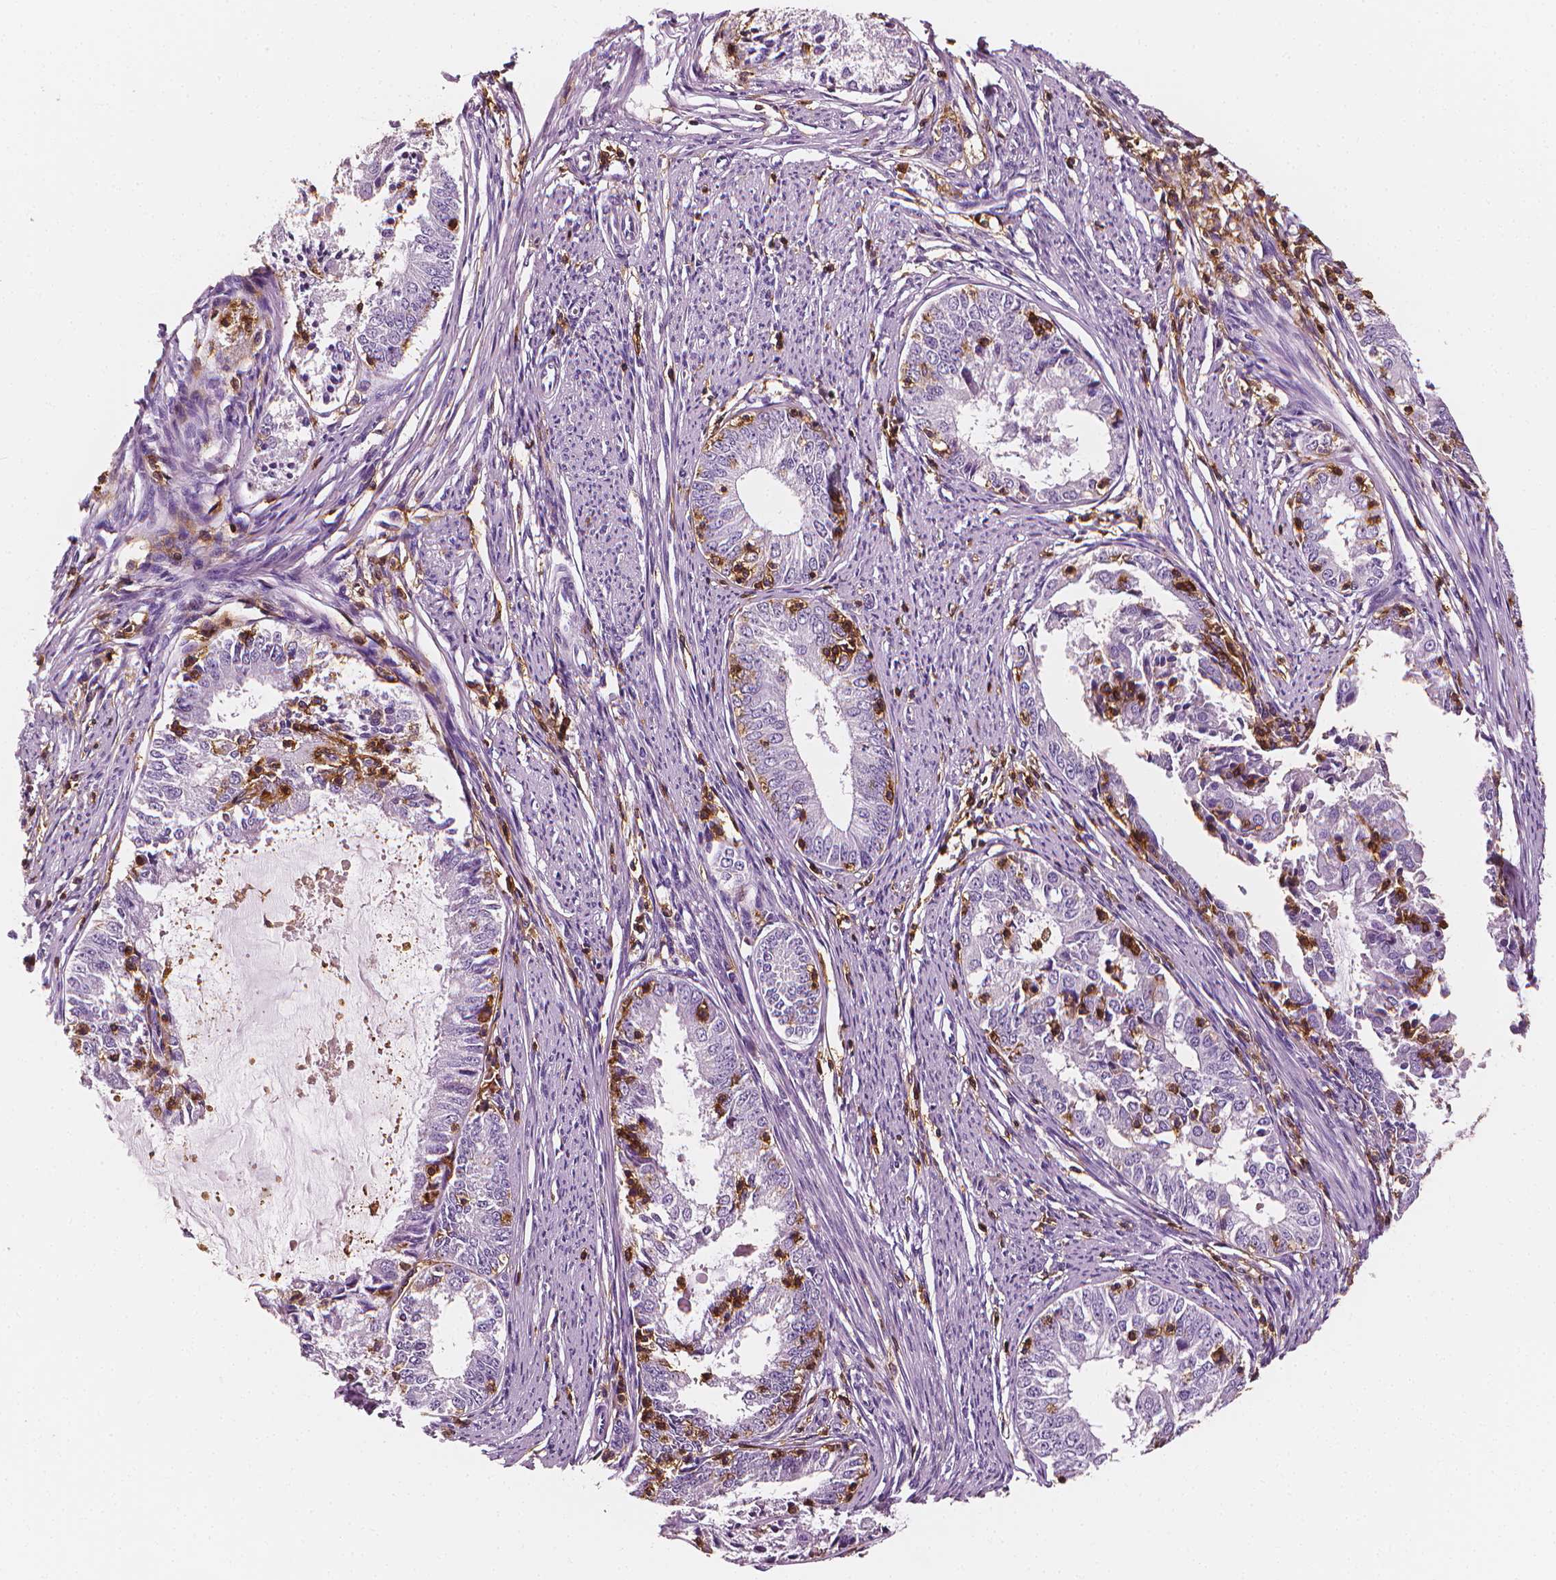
{"staining": {"intensity": "negative", "quantity": "none", "location": "none"}, "tissue": "endometrial cancer", "cell_type": "Tumor cells", "image_type": "cancer", "snomed": [{"axis": "morphology", "description": "Adenocarcinoma, NOS"}, {"axis": "topography", "description": "Endometrium"}], "caption": "A histopathology image of human endometrial cancer (adenocarcinoma) is negative for staining in tumor cells. (Immunohistochemistry (ihc), brightfield microscopy, high magnification).", "gene": "PTPRC", "patient": {"sex": "female", "age": 57}}